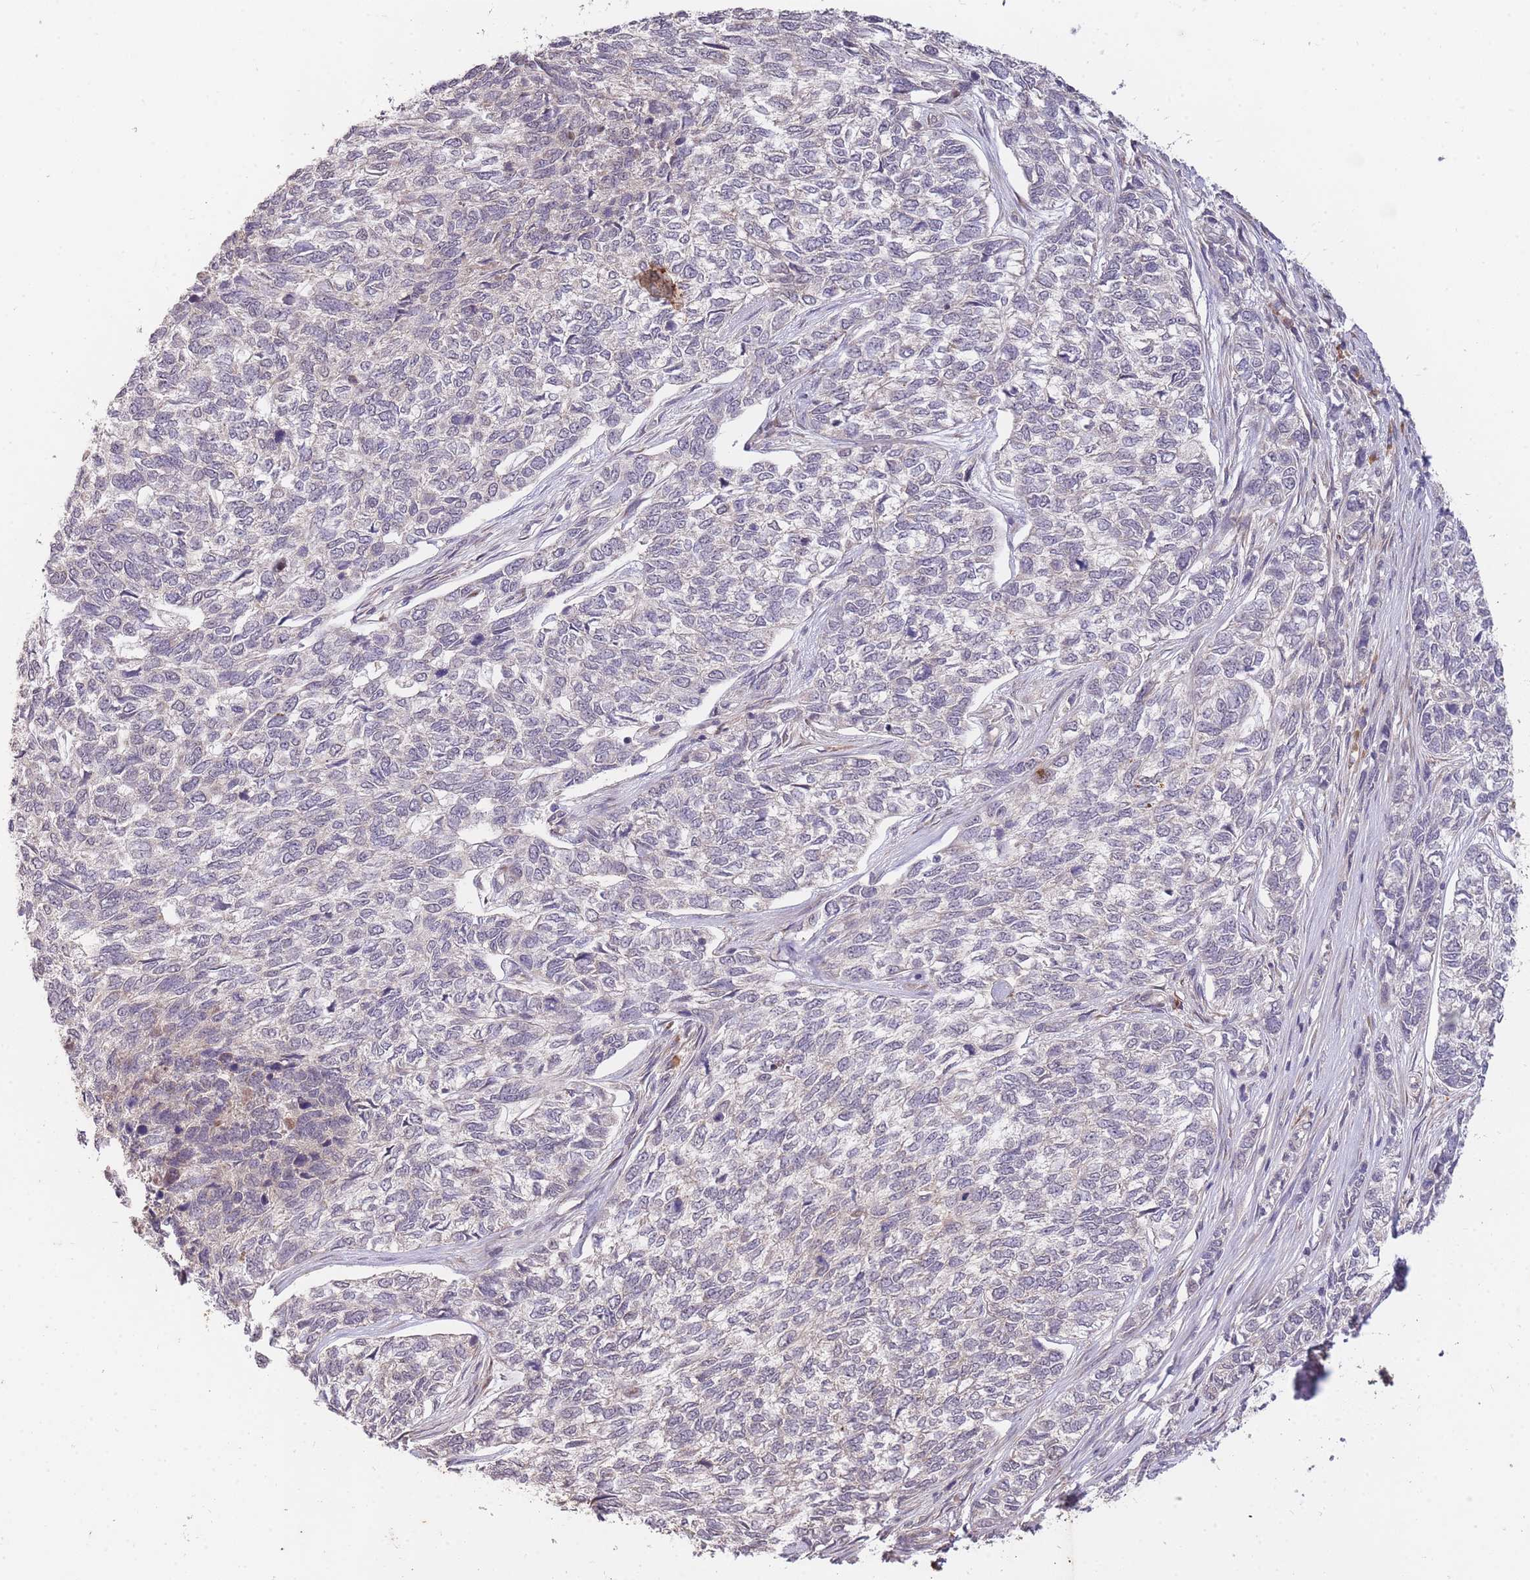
{"staining": {"intensity": "negative", "quantity": "none", "location": "none"}, "tissue": "skin cancer", "cell_type": "Tumor cells", "image_type": "cancer", "snomed": [{"axis": "morphology", "description": "Basal cell carcinoma"}, {"axis": "topography", "description": "Skin"}], "caption": "The photomicrograph displays no significant staining in tumor cells of skin basal cell carcinoma. (DAB immunohistochemistry with hematoxylin counter stain).", "gene": "SMC6", "patient": {"sex": "female", "age": 65}}